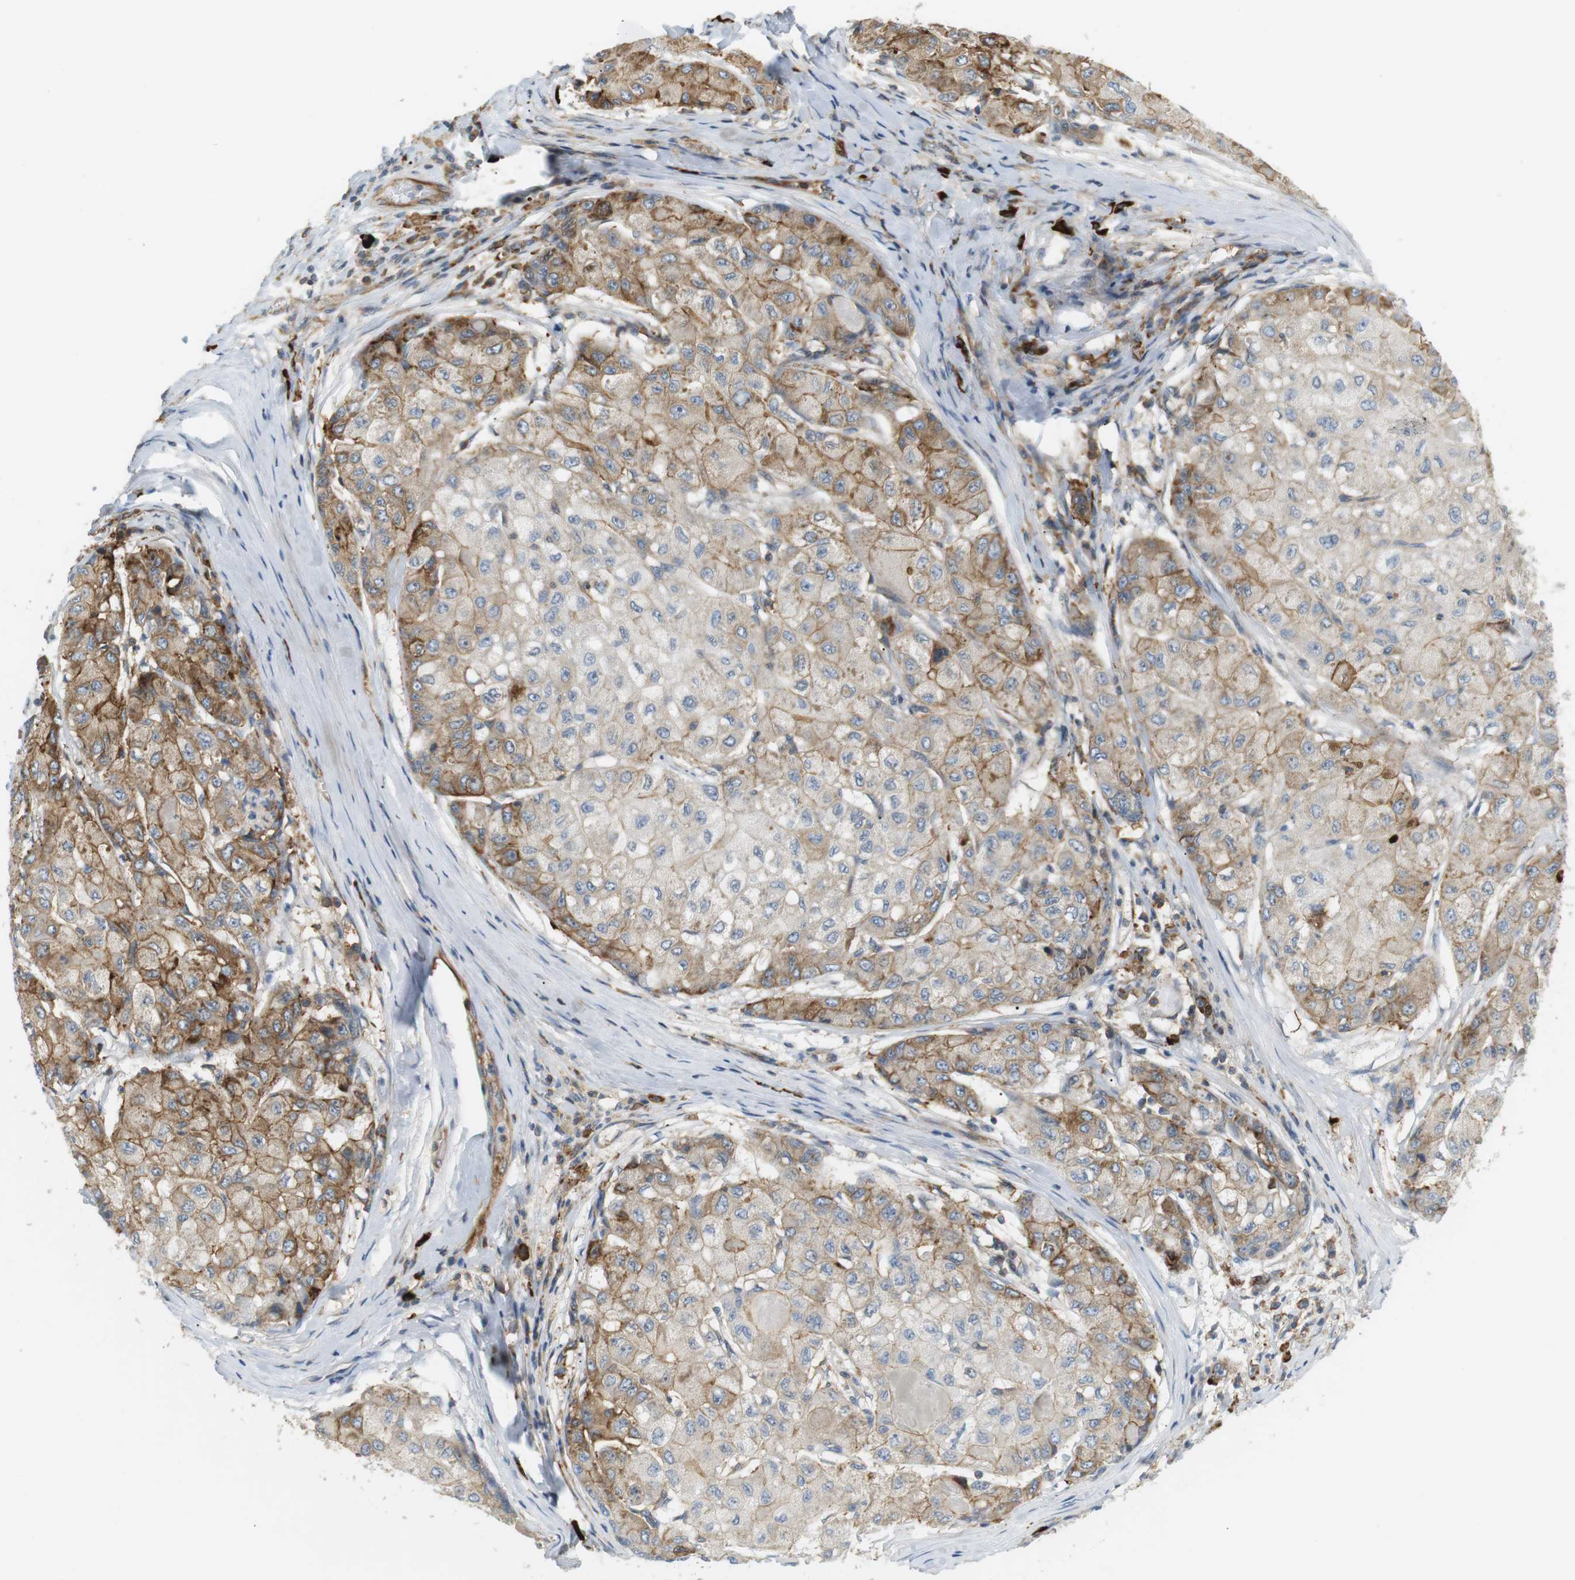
{"staining": {"intensity": "strong", "quantity": "<25%", "location": "cytoplasmic/membranous"}, "tissue": "liver cancer", "cell_type": "Tumor cells", "image_type": "cancer", "snomed": [{"axis": "morphology", "description": "Carcinoma, Hepatocellular, NOS"}, {"axis": "topography", "description": "Liver"}], "caption": "DAB immunohistochemical staining of human liver cancer (hepatocellular carcinoma) demonstrates strong cytoplasmic/membranous protein positivity in approximately <25% of tumor cells.", "gene": "TMEM200A", "patient": {"sex": "male", "age": 80}}